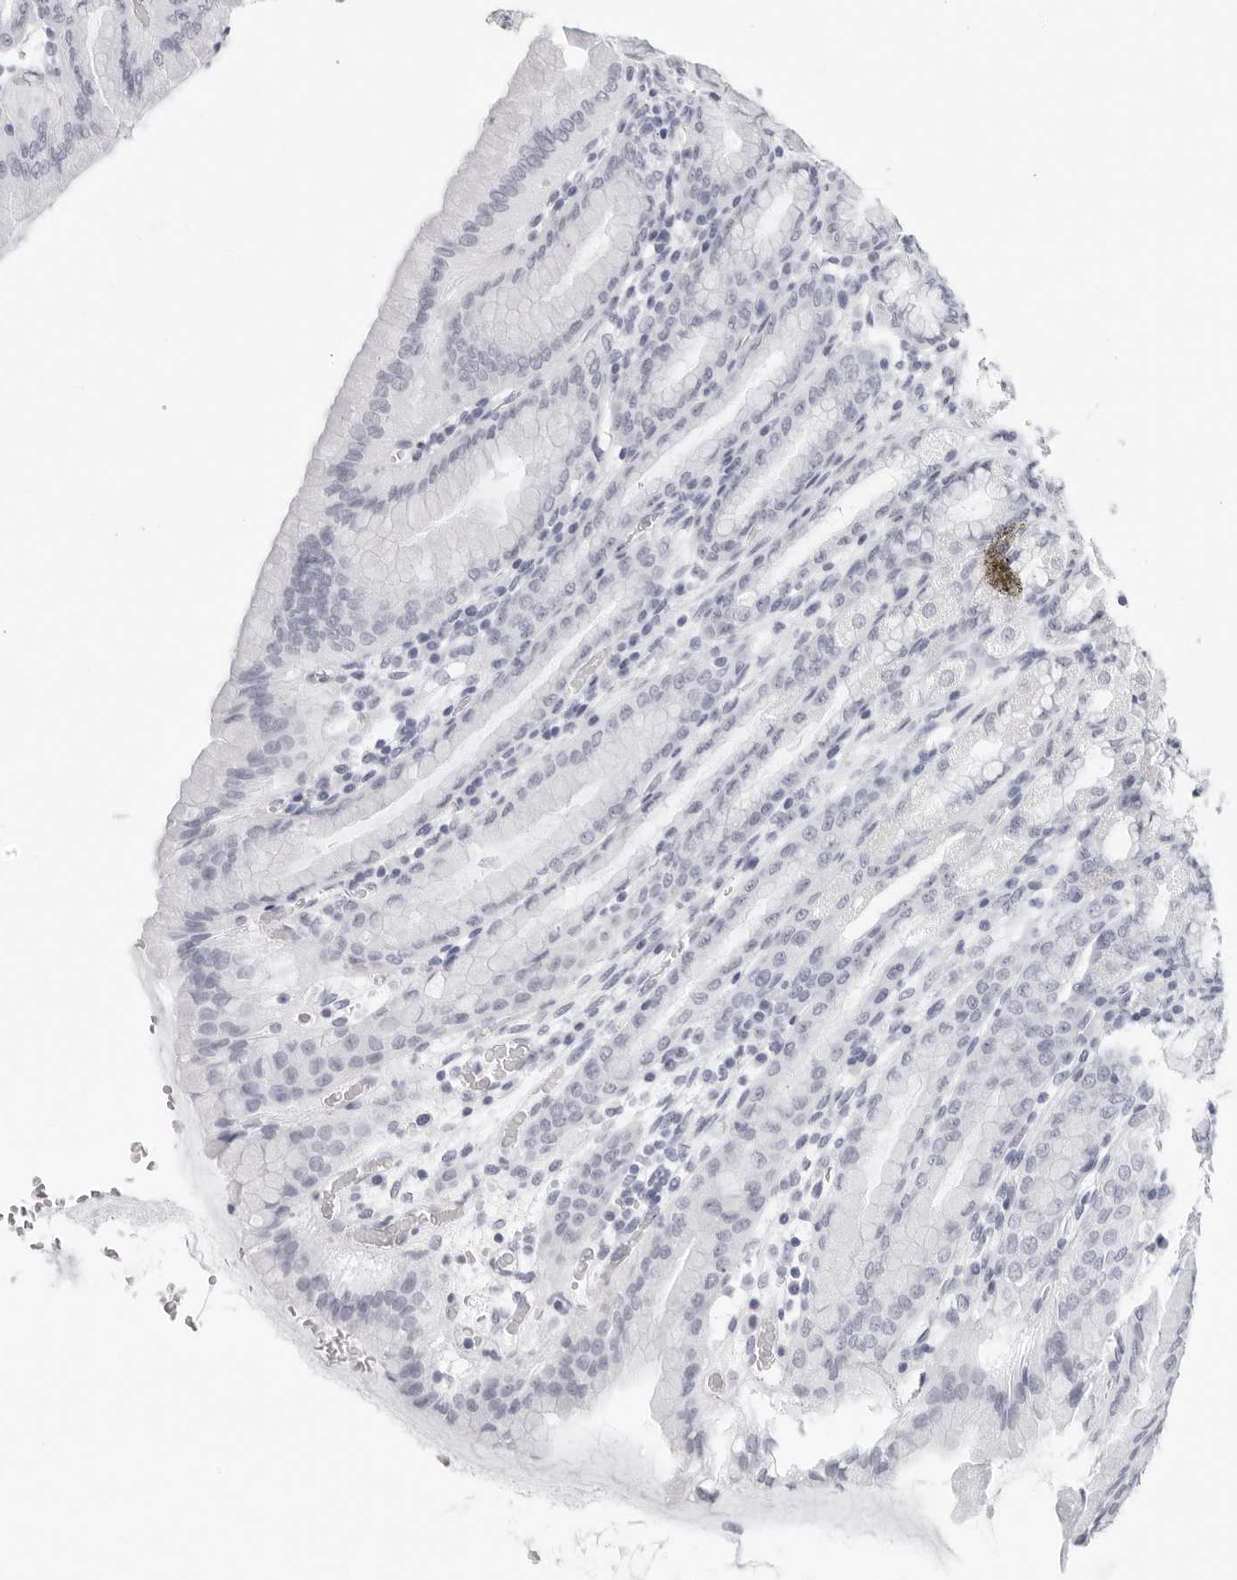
{"staining": {"intensity": "negative", "quantity": "none", "location": "none"}, "tissue": "stomach", "cell_type": "Glandular cells", "image_type": "normal", "snomed": [{"axis": "morphology", "description": "Normal tissue, NOS"}, {"axis": "topography", "description": "Stomach, upper"}], "caption": "Immunohistochemical staining of normal stomach demonstrates no significant expression in glandular cells.", "gene": "AGMAT", "patient": {"sex": "male", "age": 68}}